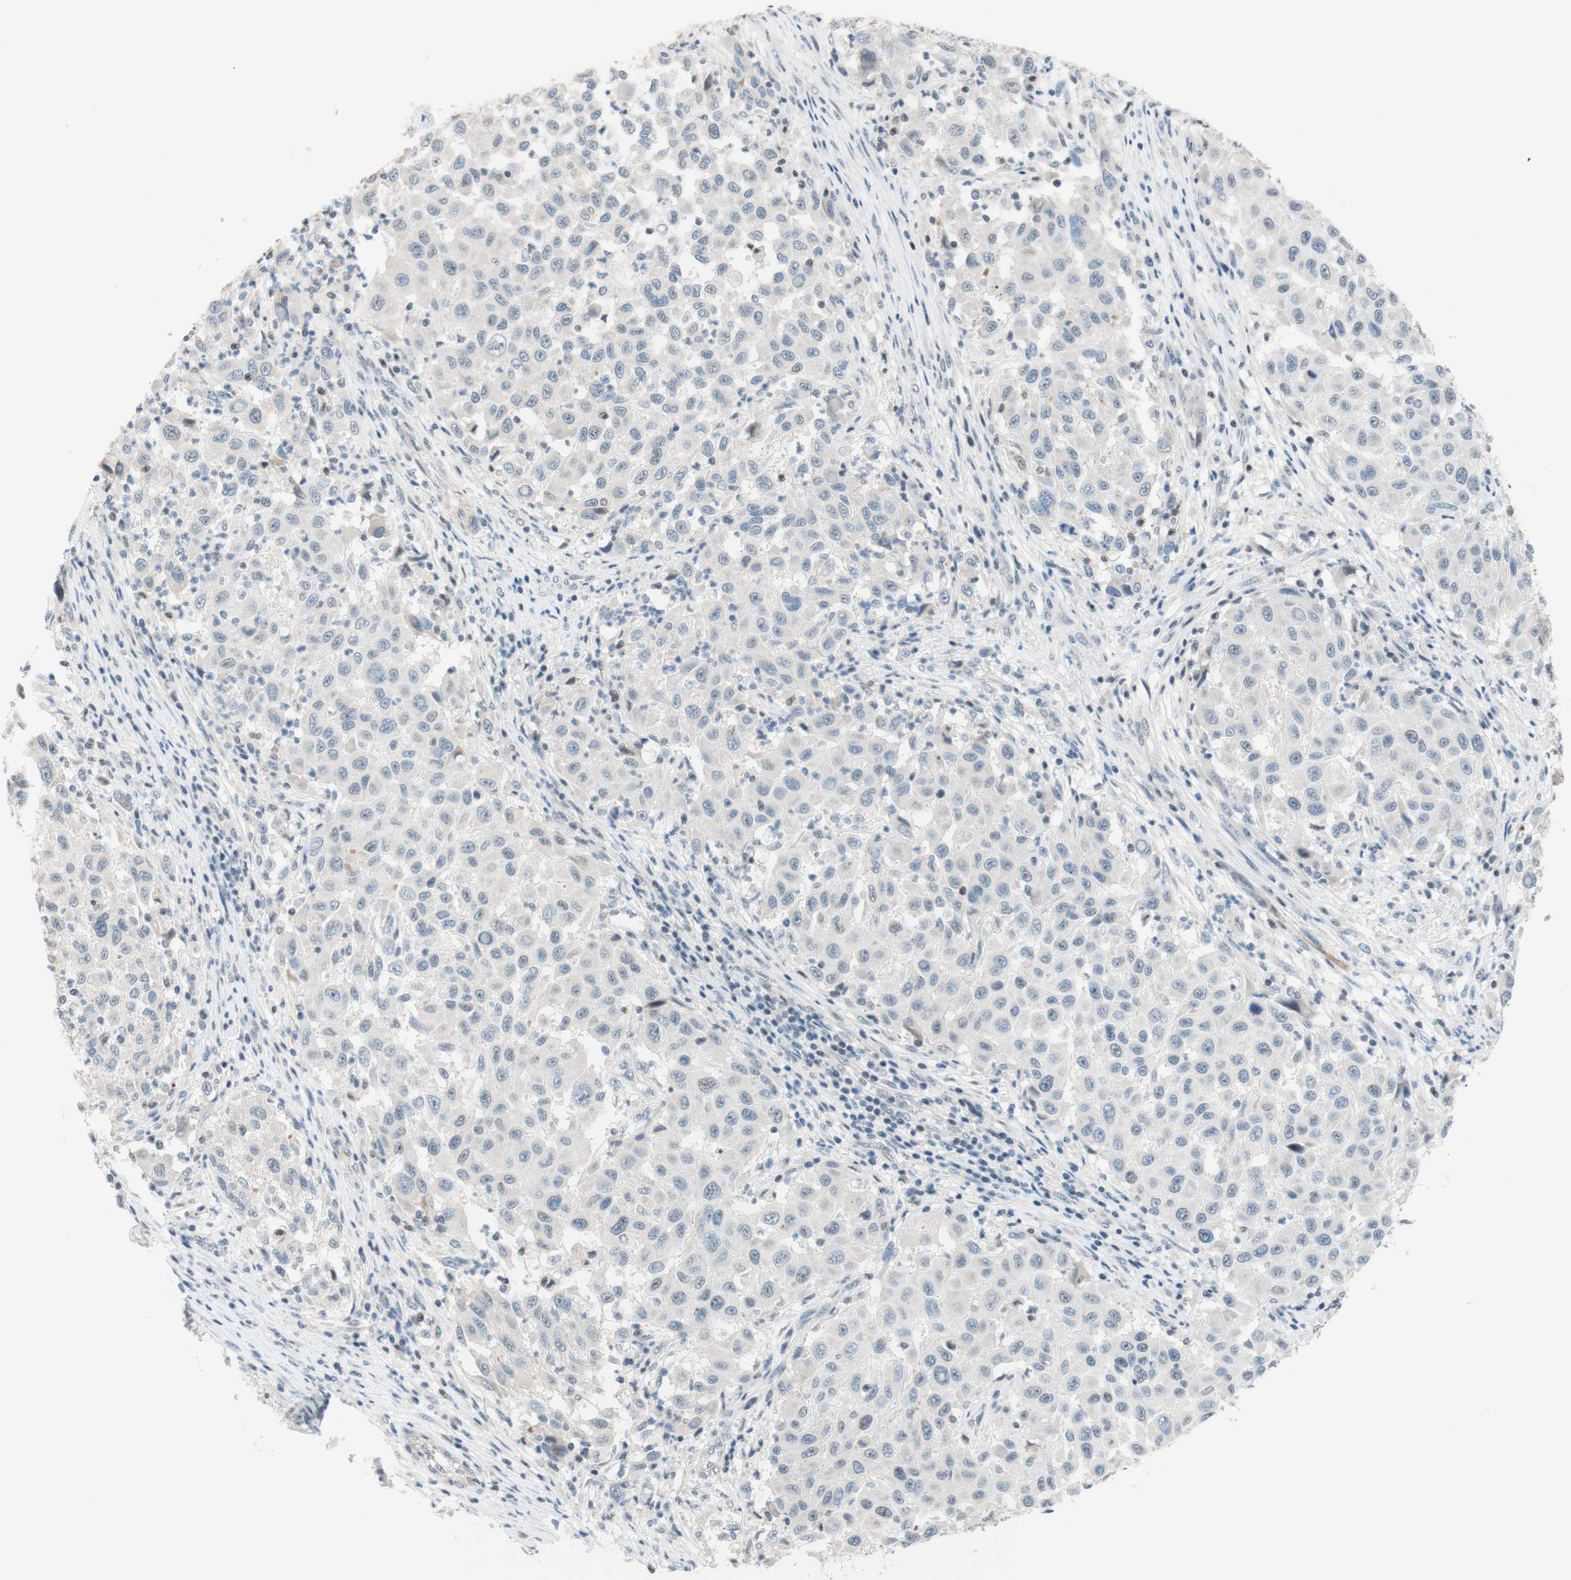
{"staining": {"intensity": "negative", "quantity": "none", "location": "none"}, "tissue": "melanoma", "cell_type": "Tumor cells", "image_type": "cancer", "snomed": [{"axis": "morphology", "description": "Malignant melanoma, Metastatic site"}, {"axis": "topography", "description": "Lymph node"}], "caption": "Immunohistochemistry image of neoplastic tissue: melanoma stained with DAB (3,3'-diaminobenzidine) shows no significant protein staining in tumor cells.", "gene": "JPH1", "patient": {"sex": "male", "age": 61}}